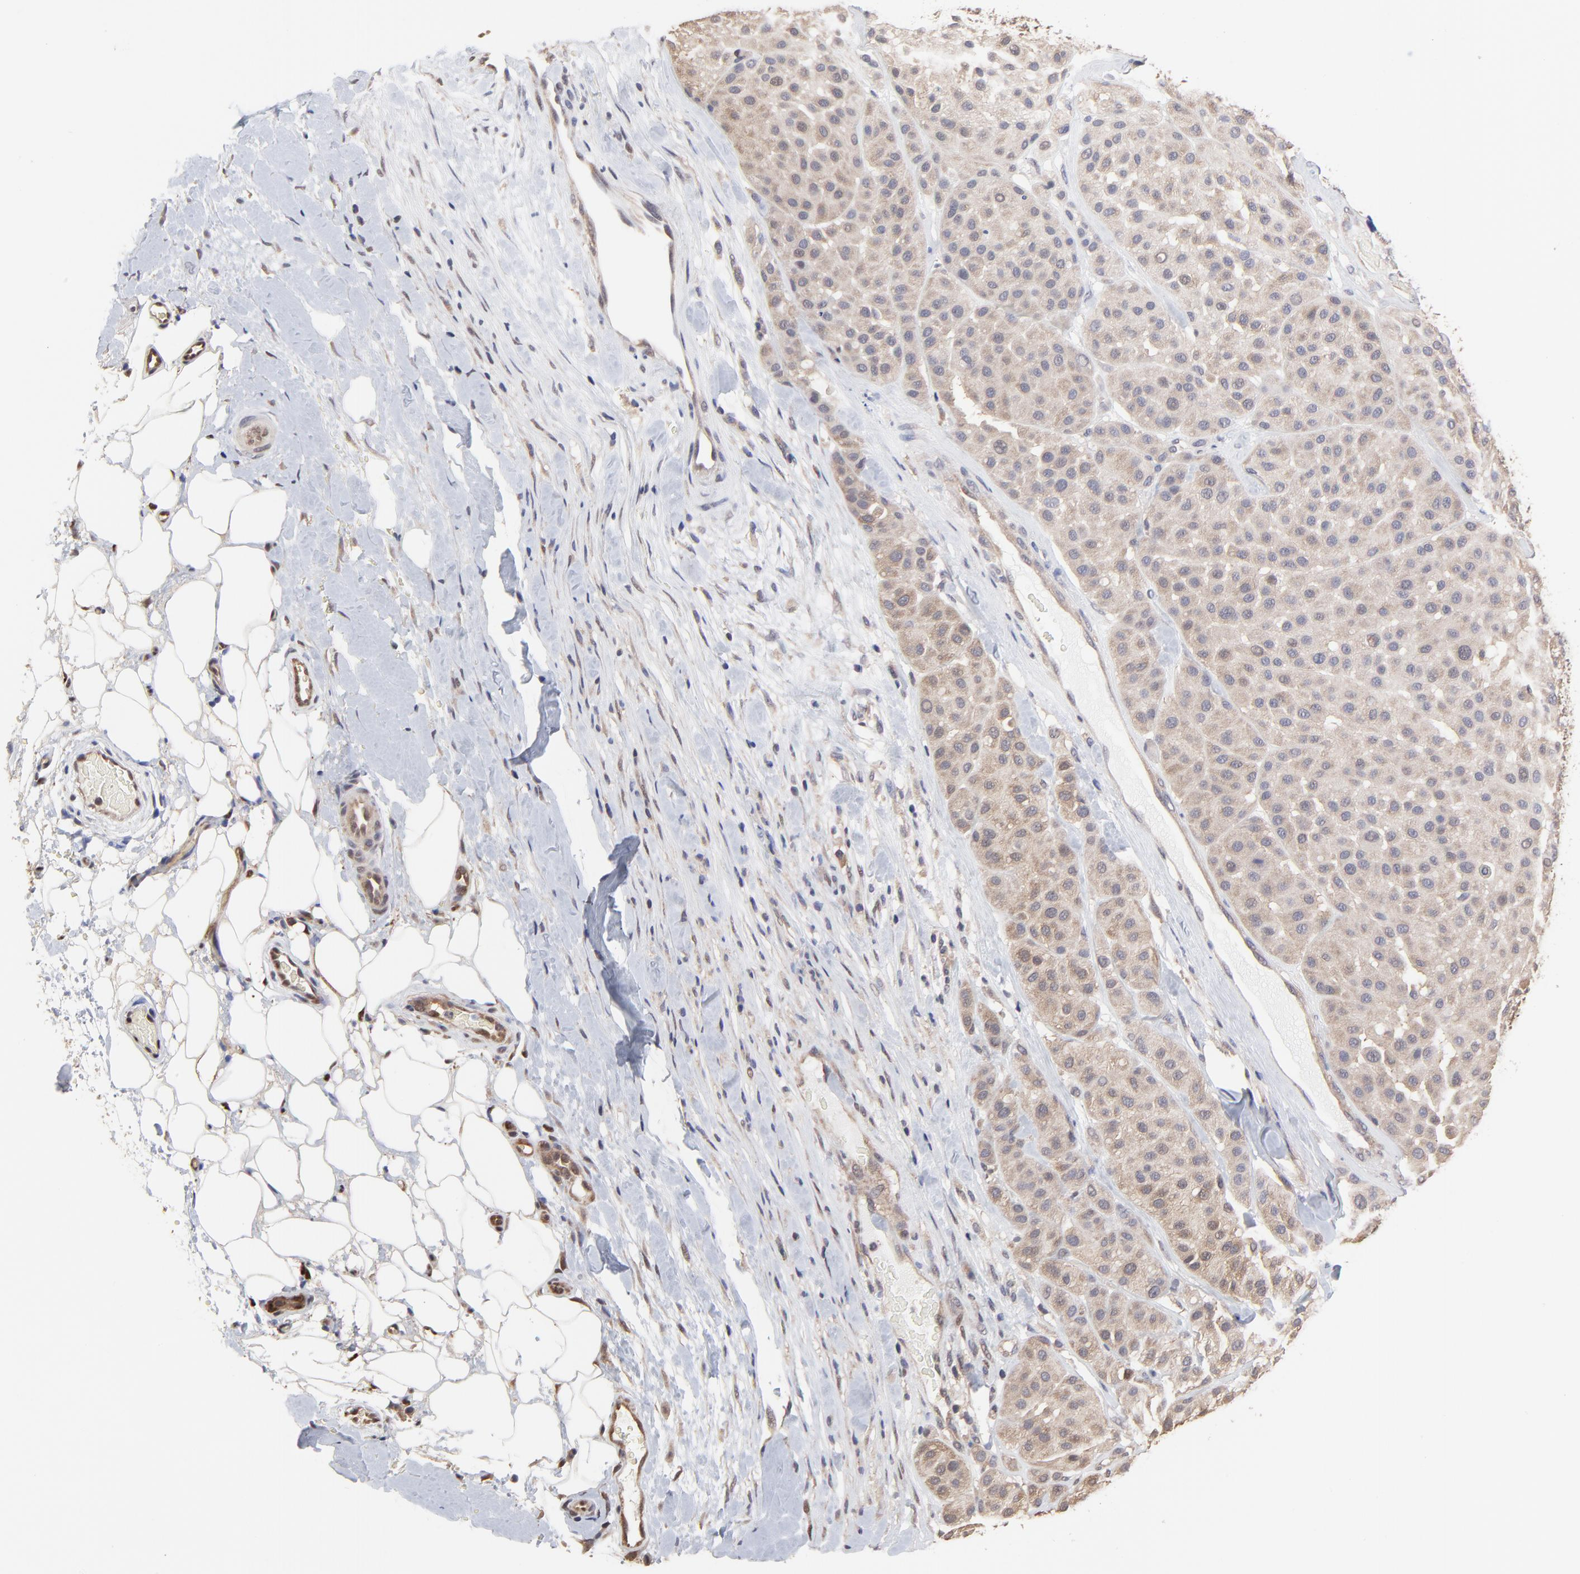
{"staining": {"intensity": "weak", "quantity": ">75%", "location": "cytoplasmic/membranous"}, "tissue": "melanoma", "cell_type": "Tumor cells", "image_type": "cancer", "snomed": [{"axis": "morphology", "description": "Normal tissue, NOS"}, {"axis": "morphology", "description": "Malignant melanoma, Metastatic site"}, {"axis": "topography", "description": "Skin"}], "caption": "Protein staining shows weak cytoplasmic/membranous expression in about >75% of tumor cells in malignant melanoma (metastatic site). The protein is stained brown, and the nuclei are stained in blue (DAB (3,3'-diaminobenzidine) IHC with brightfield microscopy, high magnification).", "gene": "CCT2", "patient": {"sex": "male", "age": 41}}